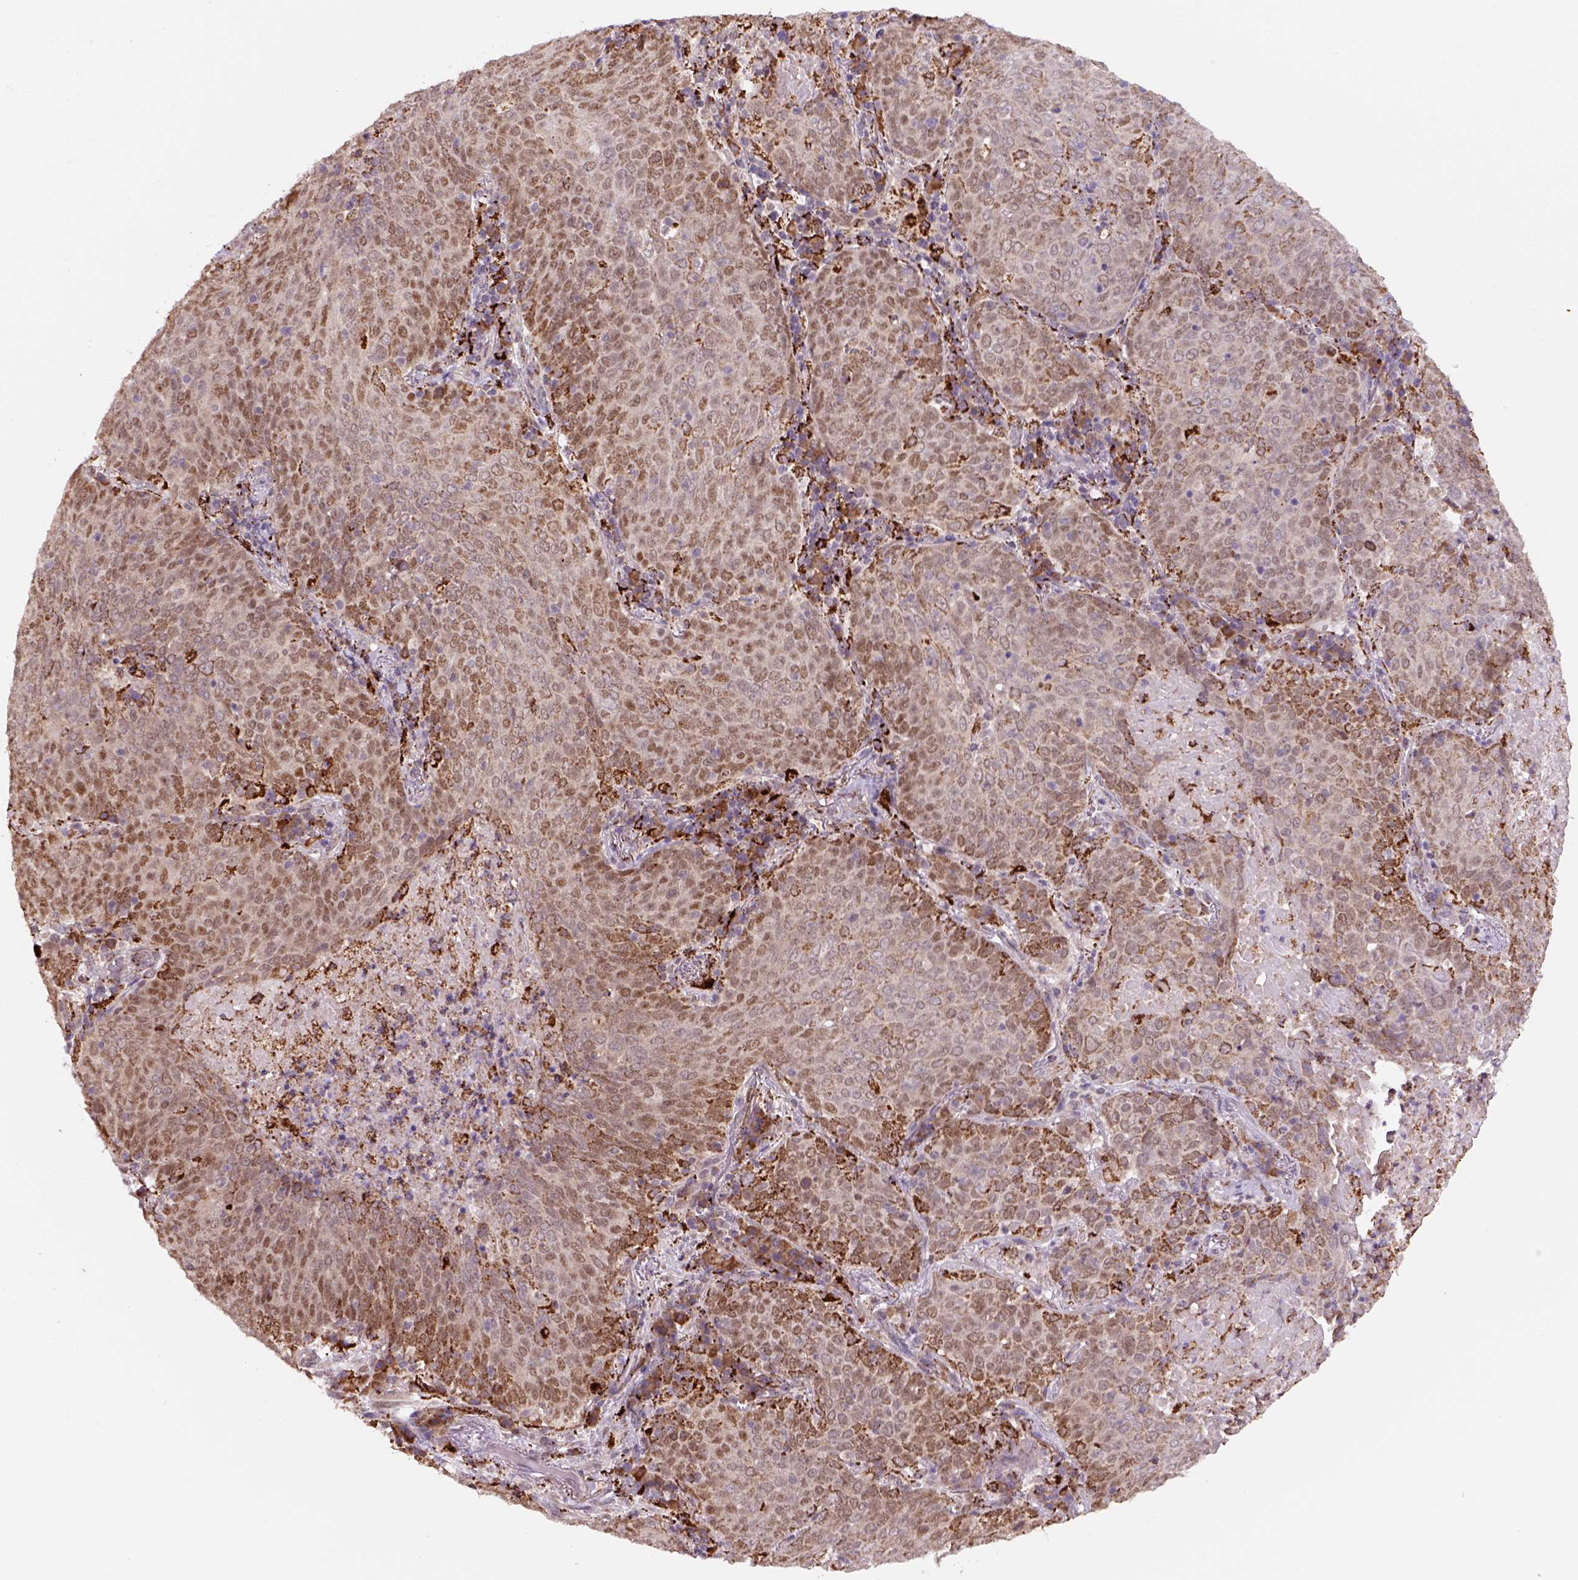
{"staining": {"intensity": "moderate", "quantity": ">75%", "location": "cytoplasmic/membranous,nuclear"}, "tissue": "lung cancer", "cell_type": "Tumor cells", "image_type": "cancer", "snomed": [{"axis": "morphology", "description": "Squamous cell carcinoma, NOS"}, {"axis": "topography", "description": "Lung"}], "caption": "The photomicrograph demonstrates a brown stain indicating the presence of a protein in the cytoplasmic/membranous and nuclear of tumor cells in squamous cell carcinoma (lung).", "gene": "FZD7", "patient": {"sex": "male", "age": 82}}